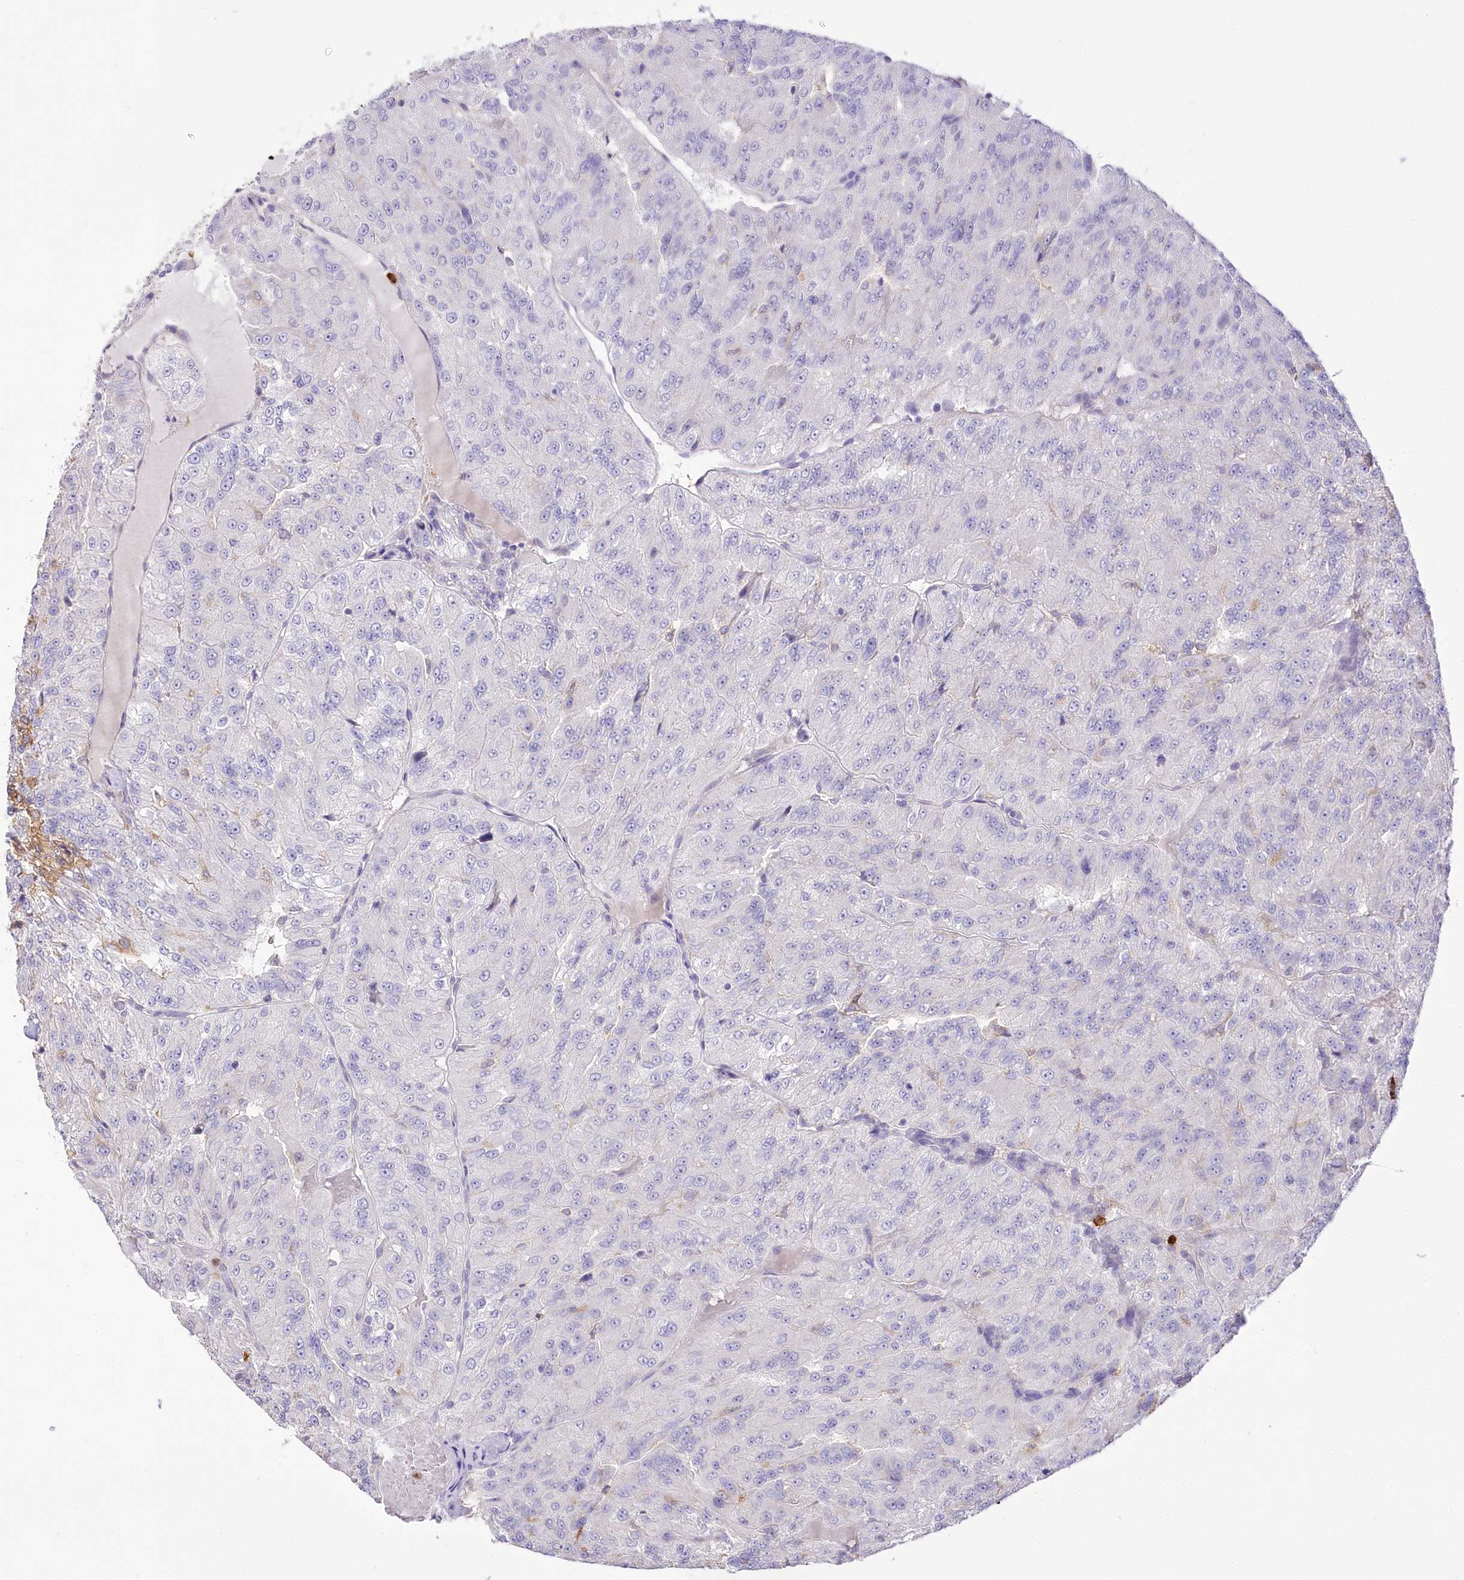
{"staining": {"intensity": "negative", "quantity": "none", "location": "none"}, "tissue": "renal cancer", "cell_type": "Tumor cells", "image_type": "cancer", "snomed": [{"axis": "morphology", "description": "Adenocarcinoma, NOS"}, {"axis": "topography", "description": "Kidney"}], "caption": "DAB immunohistochemical staining of human adenocarcinoma (renal) shows no significant expression in tumor cells.", "gene": "DPYD", "patient": {"sex": "female", "age": 63}}